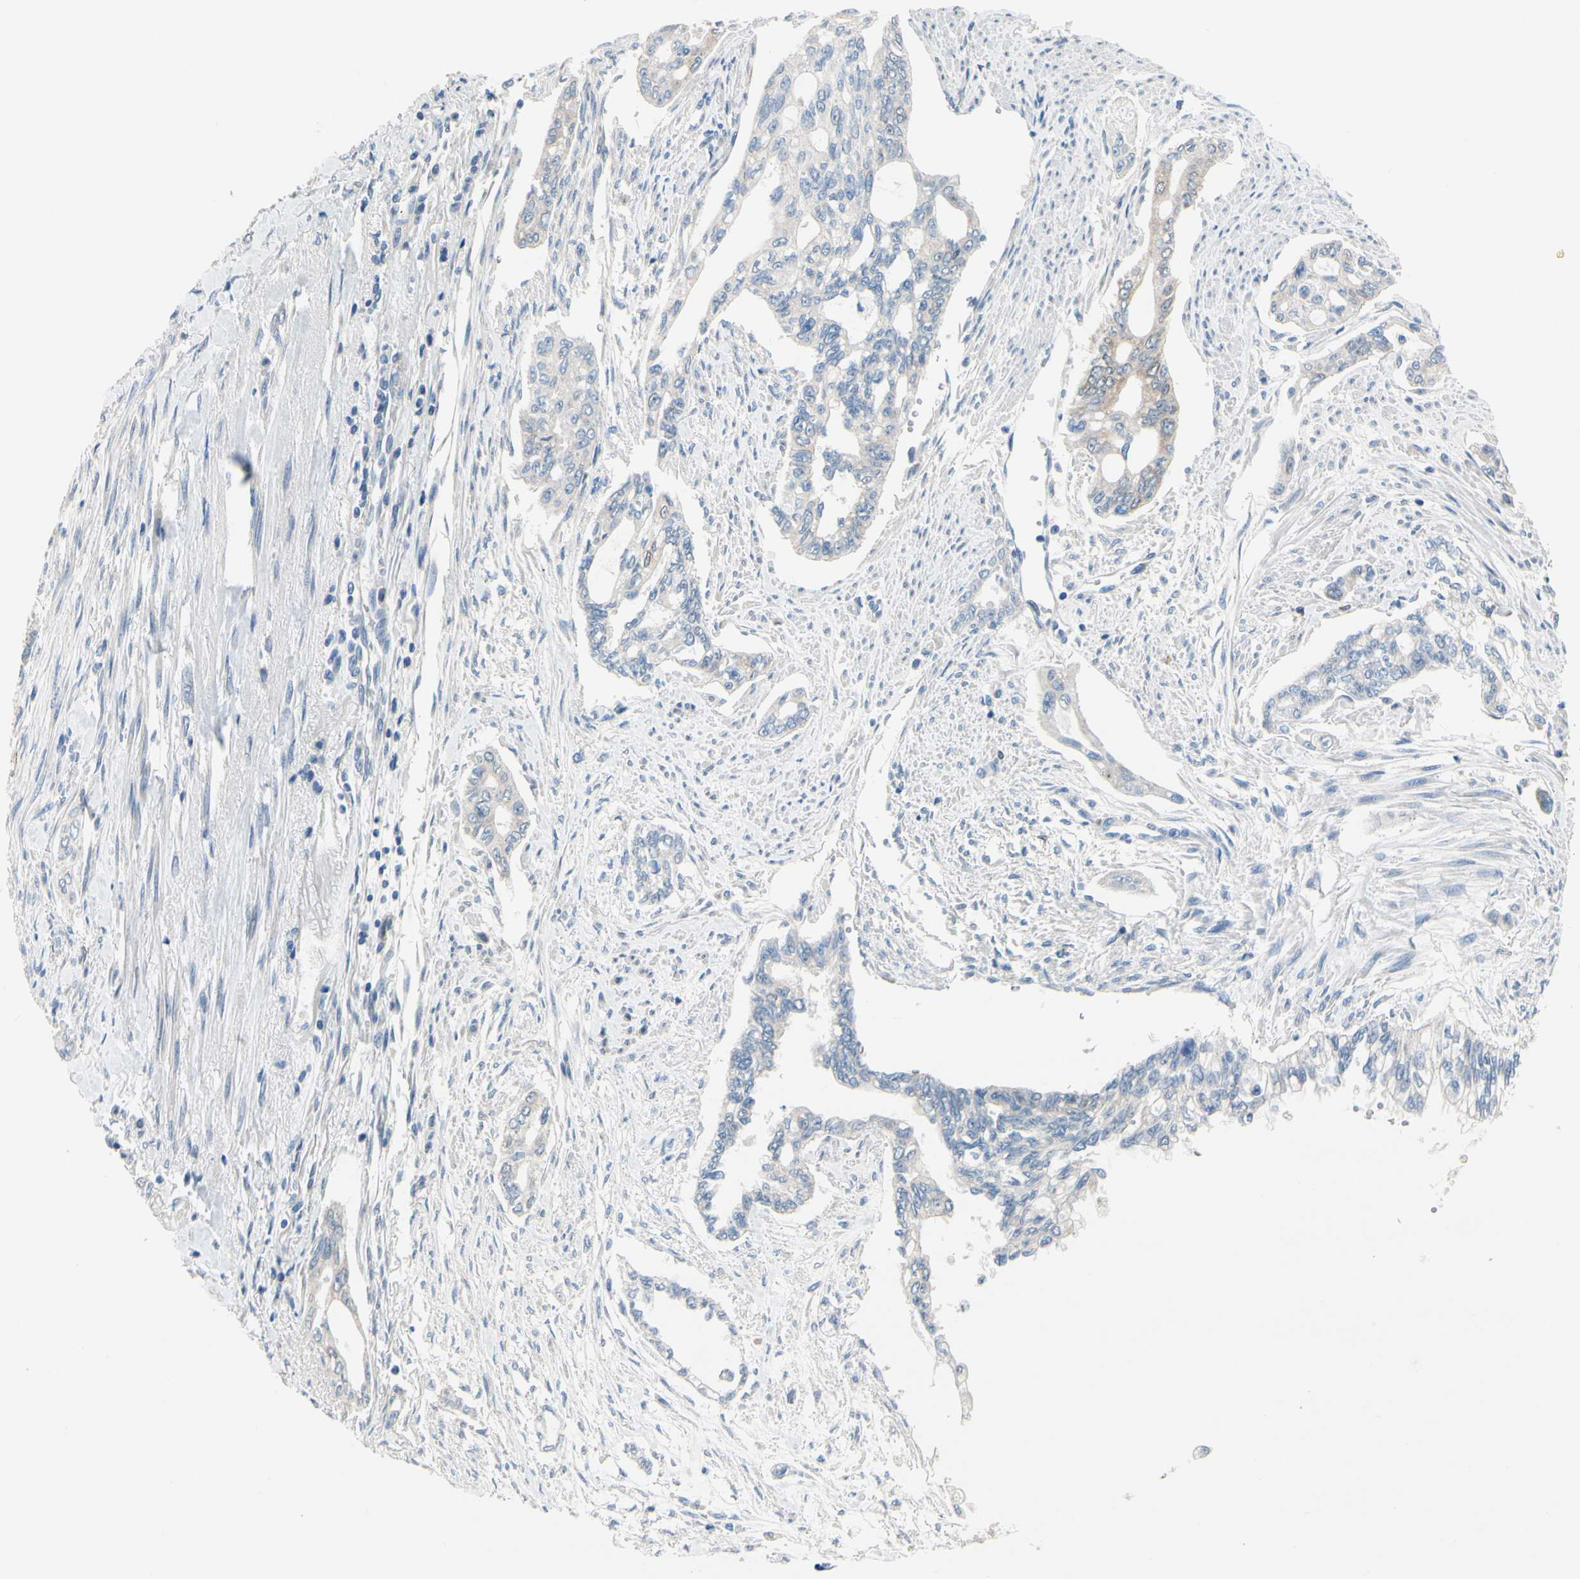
{"staining": {"intensity": "weak", "quantity": "<25%", "location": "cytoplasmic/membranous"}, "tissue": "pancreatic cancer", "cell_type": "Tumor cells", "image_type": "cancer", "snomed": [{"axis": "morphology", "description": "Normal tissue, NOS"}, {"axis": "topography", "description": "Pancreas"}], "caption": "The image exhibits no staining of tumor cells in pancreatic cancer.", "gene": "CKAP2", "patient": {"sex": "male", "age": 42}}